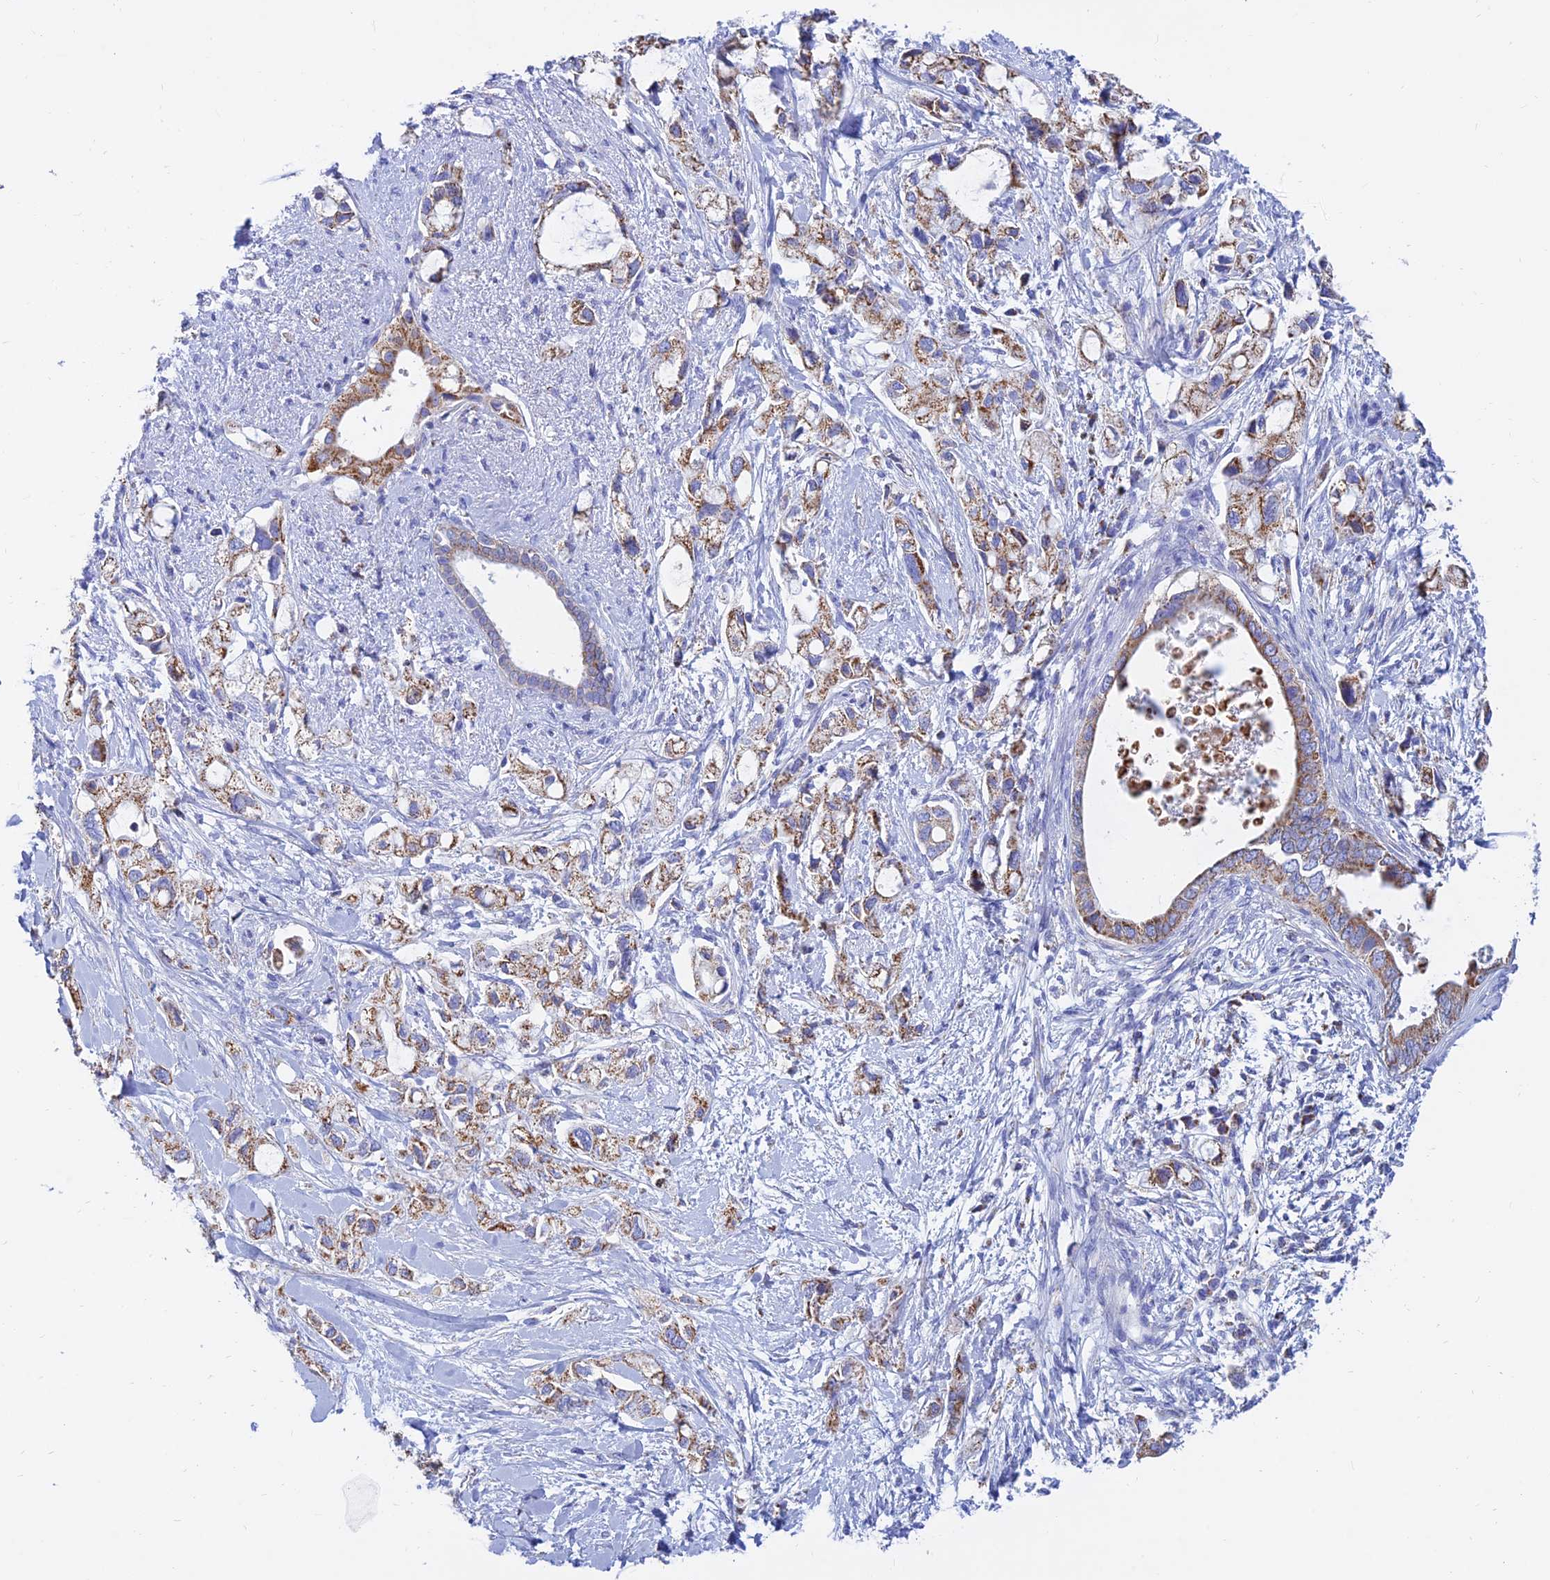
{"staining": {"intensity": "moderate", "quantity": ">75%", "location": "cytoplasmic/membranous"}, "tissue": "pancreatic cancer", "cell_type": "Tumor cells", "image_type": "cancer", "snomed": [{"axis": "morphology", "description": "Adenocarcinoma, NOS"}, {"axis": "topography", "description": "Pancreas"}], "caption": "Moderate cytoplasmic/membranous positivity for a protein is present in approximately >75% of tumor cells of adenocarcinoma (pancreatic) using immunohistochemistry (IHC).", "gene": "MGST1", "patient": {"sex": "female", "age": 56}}